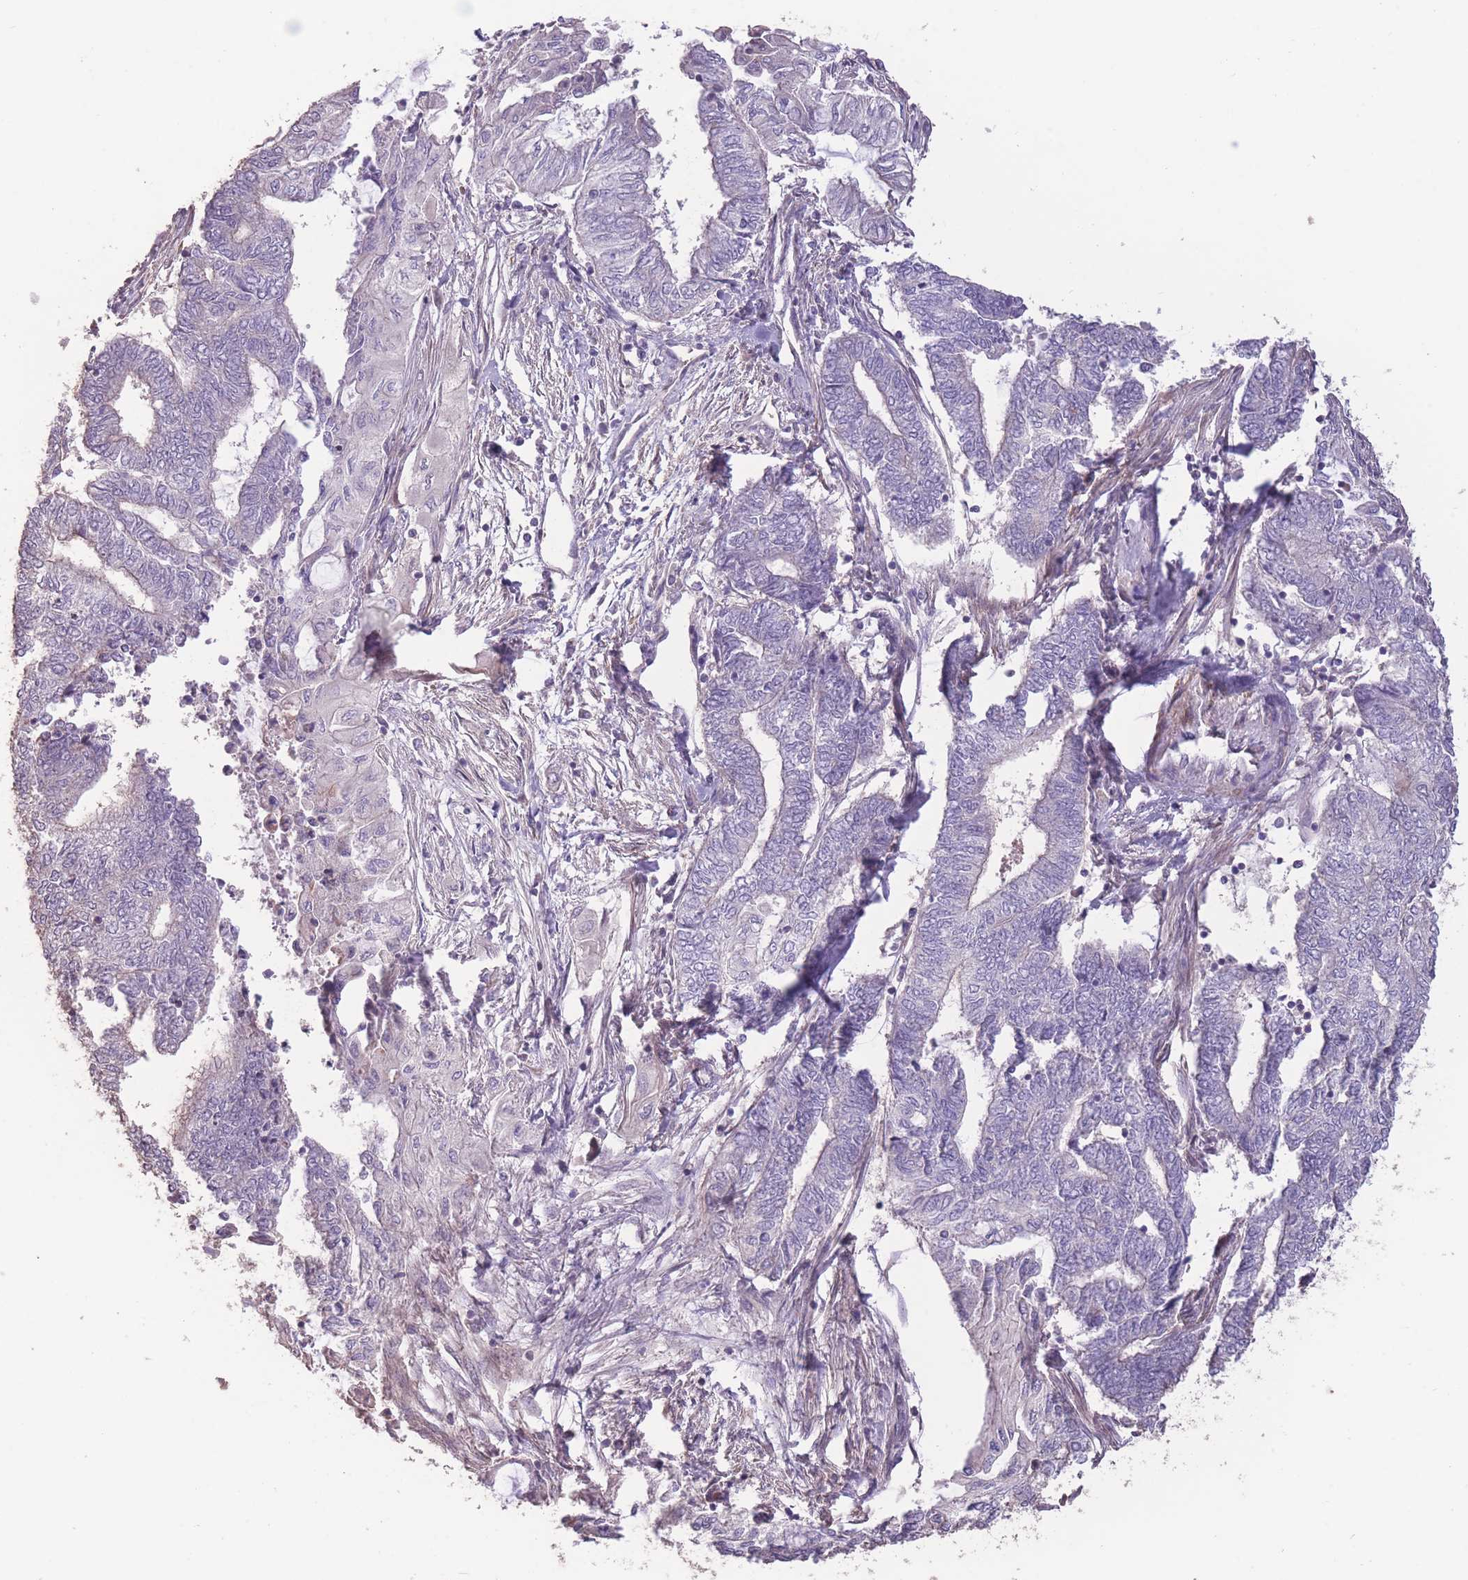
{"staining": {"intensity": "negative", "quantity": "none", "location": "none"}, "tissue": "endometrial cancer", "cell_type": "Tumor cells", "image_type": "cancer", "snomed": [{"axis": "morphology", "description": "Adenocarcinoma, NOS"}, {"axis": "topography", "description": "Uterus"}, {"axis": "topography", "description": "Endometrium"}], "caption": "Human endometrial cancer (adenocarcinoma) stained for a protein using immunohistochemistry (IHC) exhibits no staining in tumor cells.", "gene": "RSPH10B", "patient": {"sex": "female", "age": 70}}